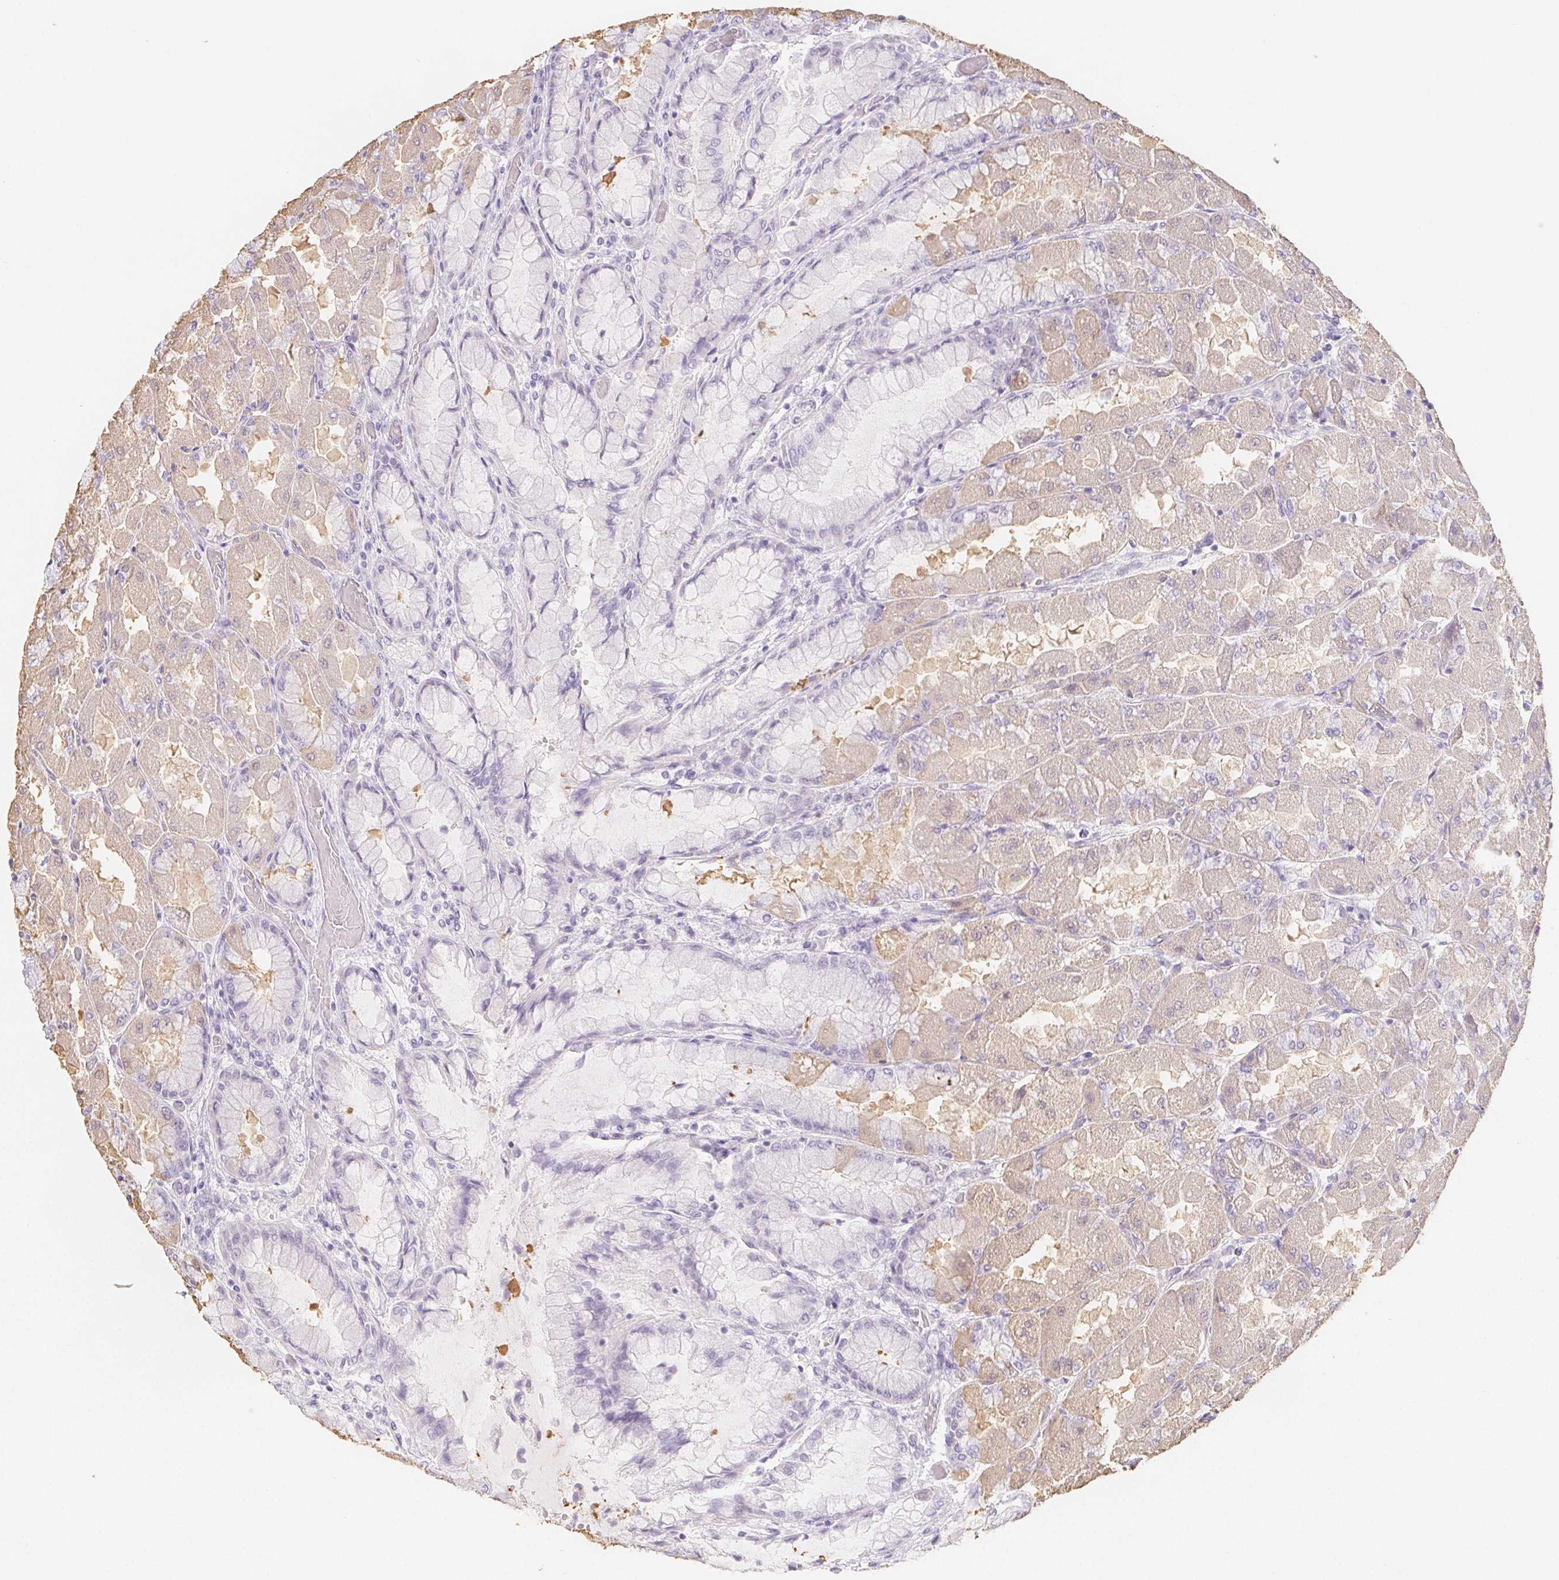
{"staining": {"intensity": "moderate", "quantity": "25%-75%", "location": "cytoplasmic/membranous"}, "tissue": "stomach", "cell_type": "Glandular cells", "image_type": "normal", "snomed": [{"axis": "morphology", "description": "Normal tissue, NOS"}, {"axis": "topography", "description": "Stomach"}], "caption": "Immunohistochemistry staining of unremarkable stomach, which displays medium levels of moderate cytoplasmic/membranous staining in about 25%-75% of glandular cells indicating moderate cytoplasmic/membranous protein expression. The staining was performed using DAB (brown) for protein detection and nuclei were counterstained in hematoxylin (blue).", "gene": "ZBBX", "patient": {"sex": "female", "age": 61}}